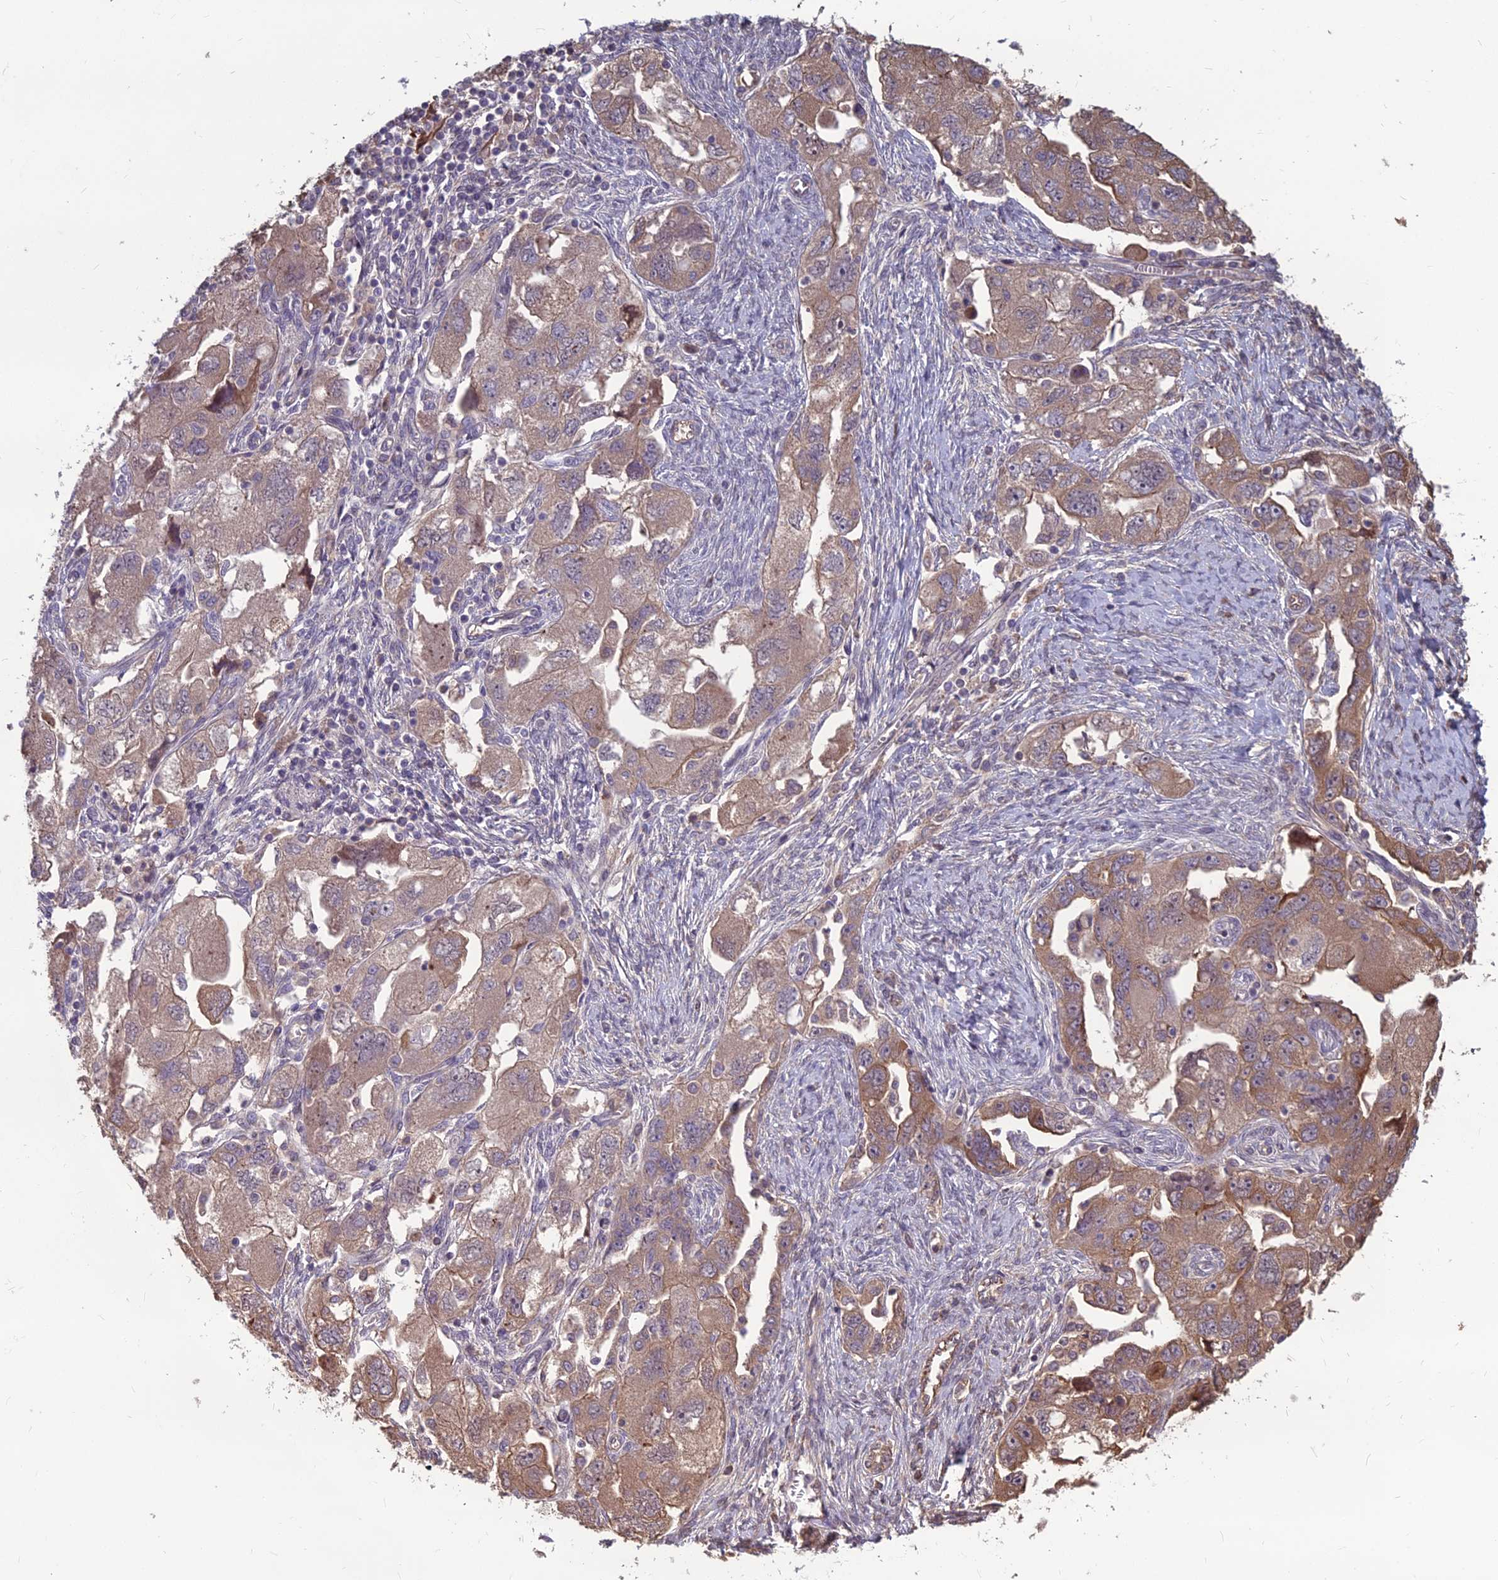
{"staining": {"intensity": "moderate", "quantity": "25%-75%", "location": "cytoplasmic/membranous"}, "tissue": "ovarian cancer", "cell_type": "Tumor cells", "image_type": "cancer", "snomed": [{"axis": "morphology", "description": "Carcinoma, NOS"}, {"axis": "morphology", "description": "Cystadenocarcinoma, serous, NOS"}, {"axis": "topography", "description": "Ovary"}], "caption": "Ovarian serous cystadenocarcinoma was stained to show a protein in brown. There is medium levels of moderate cytoplasmic/membranous positivity in about 25%-75% of tumor cells. (DAB IHC, brown staining for protein, blue staining for nuclei).", "gene": "LSM6", "patient": {"sex": "female", "age": 69}}